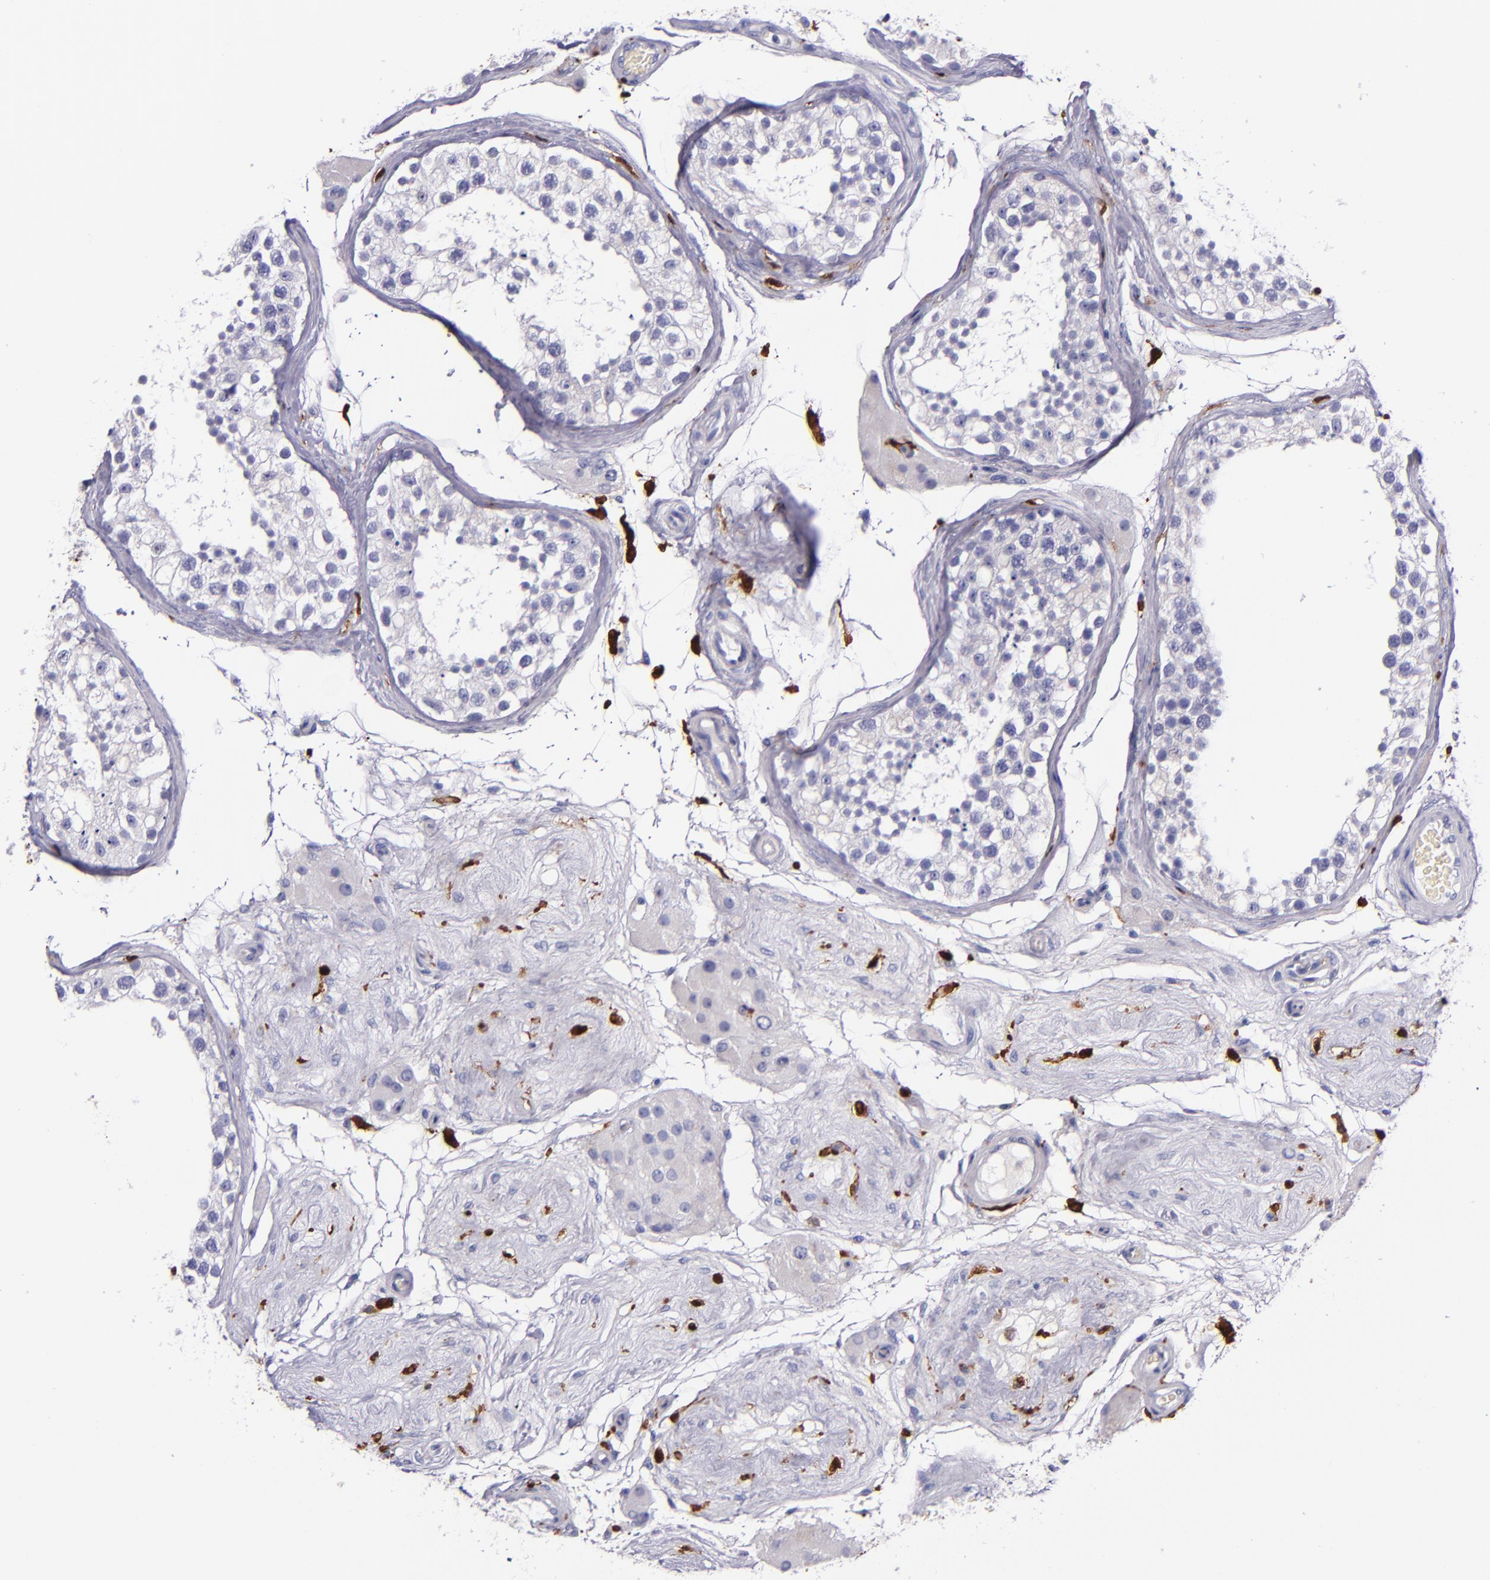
{"staining": {"intensity": "negative", "quantity": "none", "location": "none"}, "tissue": "testis", "cell_type": "Cells in seminiferous ducts", "image_type": "normal", "snomed": [{"axis": "morphology", "description": "Normal tissue, NOS"}, {"axis": "topography", "description": "Testis"}], "caption": "Immunohistochemistry histopathology image of unremarkable testis: human testis stained with DAB (3,3'-diaminobenzidine) demonstrates no significant protein staining in cells in seminiferous ducts. (DAB immunohistochemistry, high magnification).", "gene": "F13A1", "patient": {"sex": "male", "age": 68}}